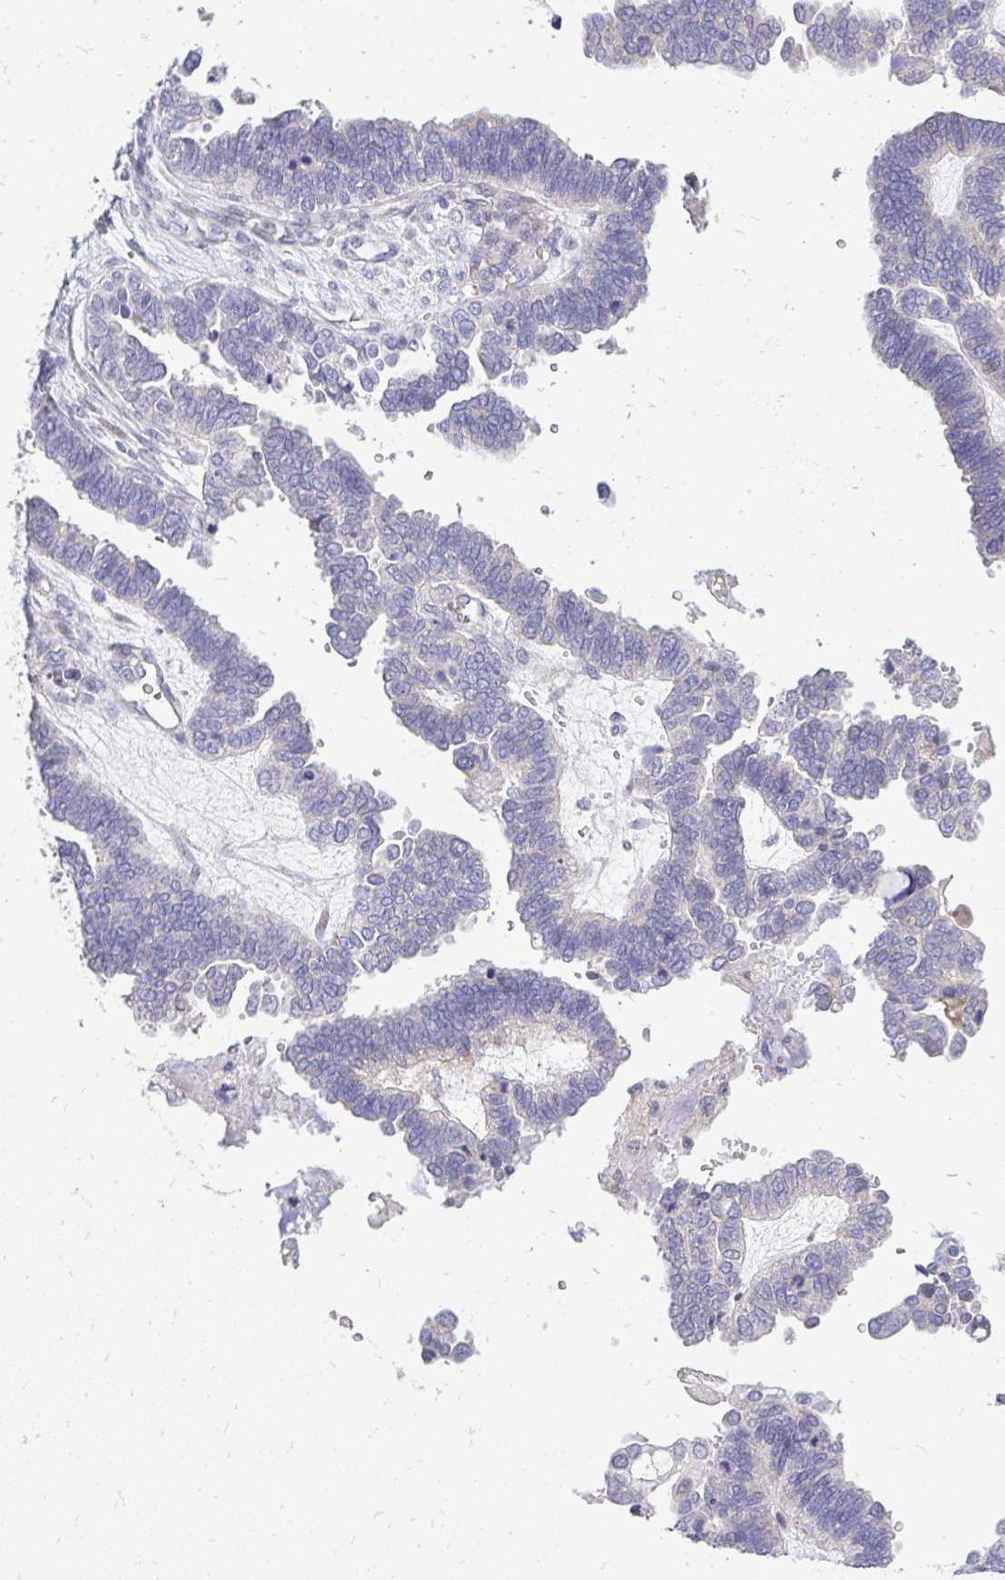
{"staining": {"intensity": "weak", "quantity": "<25%", "location": "cytoplasmic/membranous"}, "tissue": "ovarian cancer", "cell_type": "Tumor cells", "image_type": "cancer", "snomed": [{"axis": "morphology", "description": "Cystadenocarcinoma, serous, NOS"}, {"axis": "topography", "description": "Ovary"}], "caption": "Human ovarian cancer (serous cystadenocarcinoma) stained for a protein using immunohistochemistry (IHC) exhibits no expression in tumor cells.", "gene": "OR8D1", "patient": {"sex": "female", "age": 51}}